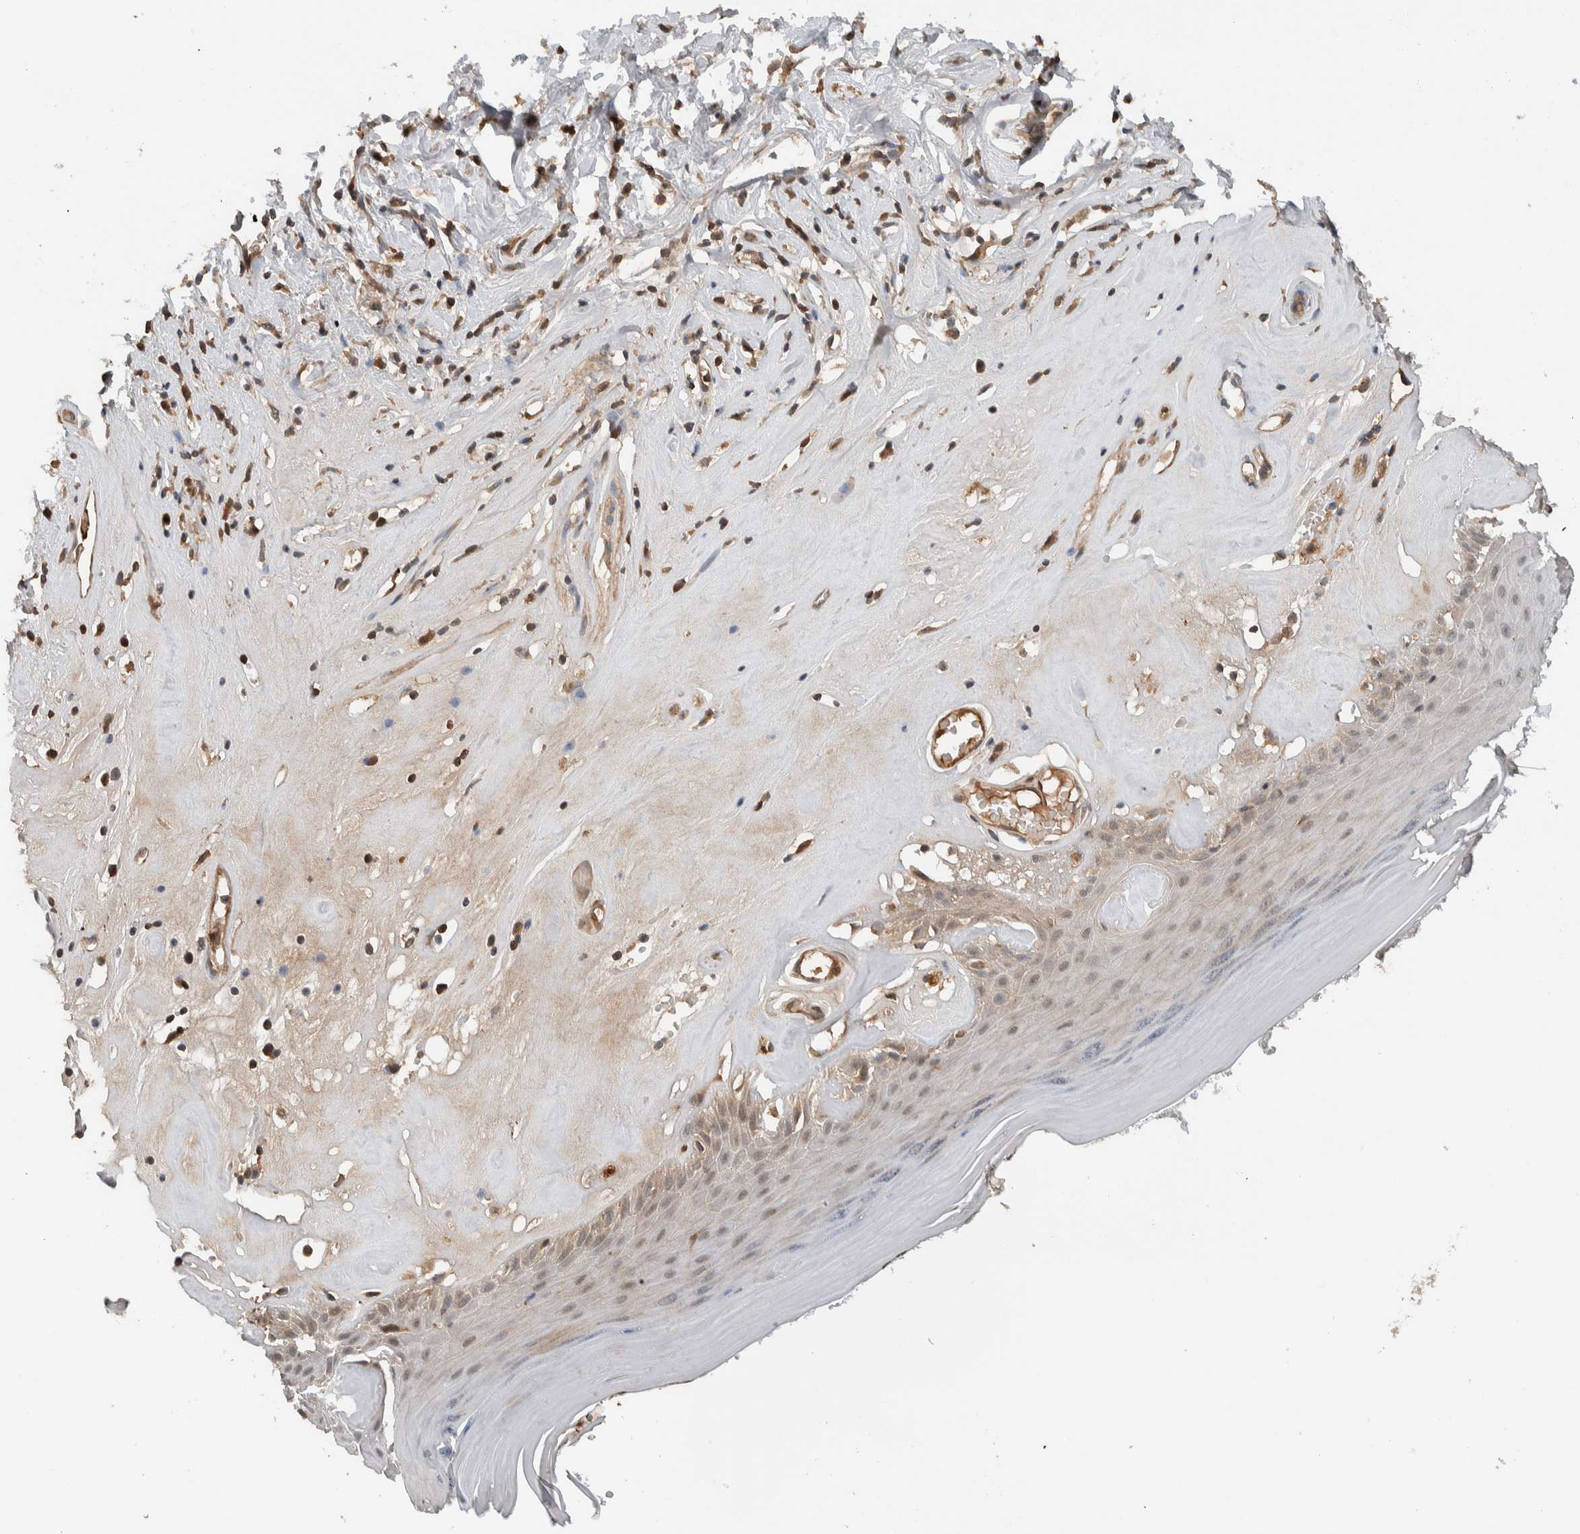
{"staining": {"intensity": "weak", "quantity": "25%-75%", "location": "cytoplasmic/membranous"}, "tissue": "skin", "cell_type": "Epidermal cells", "image_type": "normal", "snomed": [{"axis": "morphology", "description": "Normal tissue, NOS"}, {"axis": "morphology", "description": "Inflammation, NOS"}, {"axis": "topography", "description": "Vulva"}], "caption": "The image shows a brown stain indicating the presence of a protein in the cytoplasmic/membranous of epidermal cells in skin.", "gene": "ARMC7", "patient": {"sex": "female", "age": 84}}